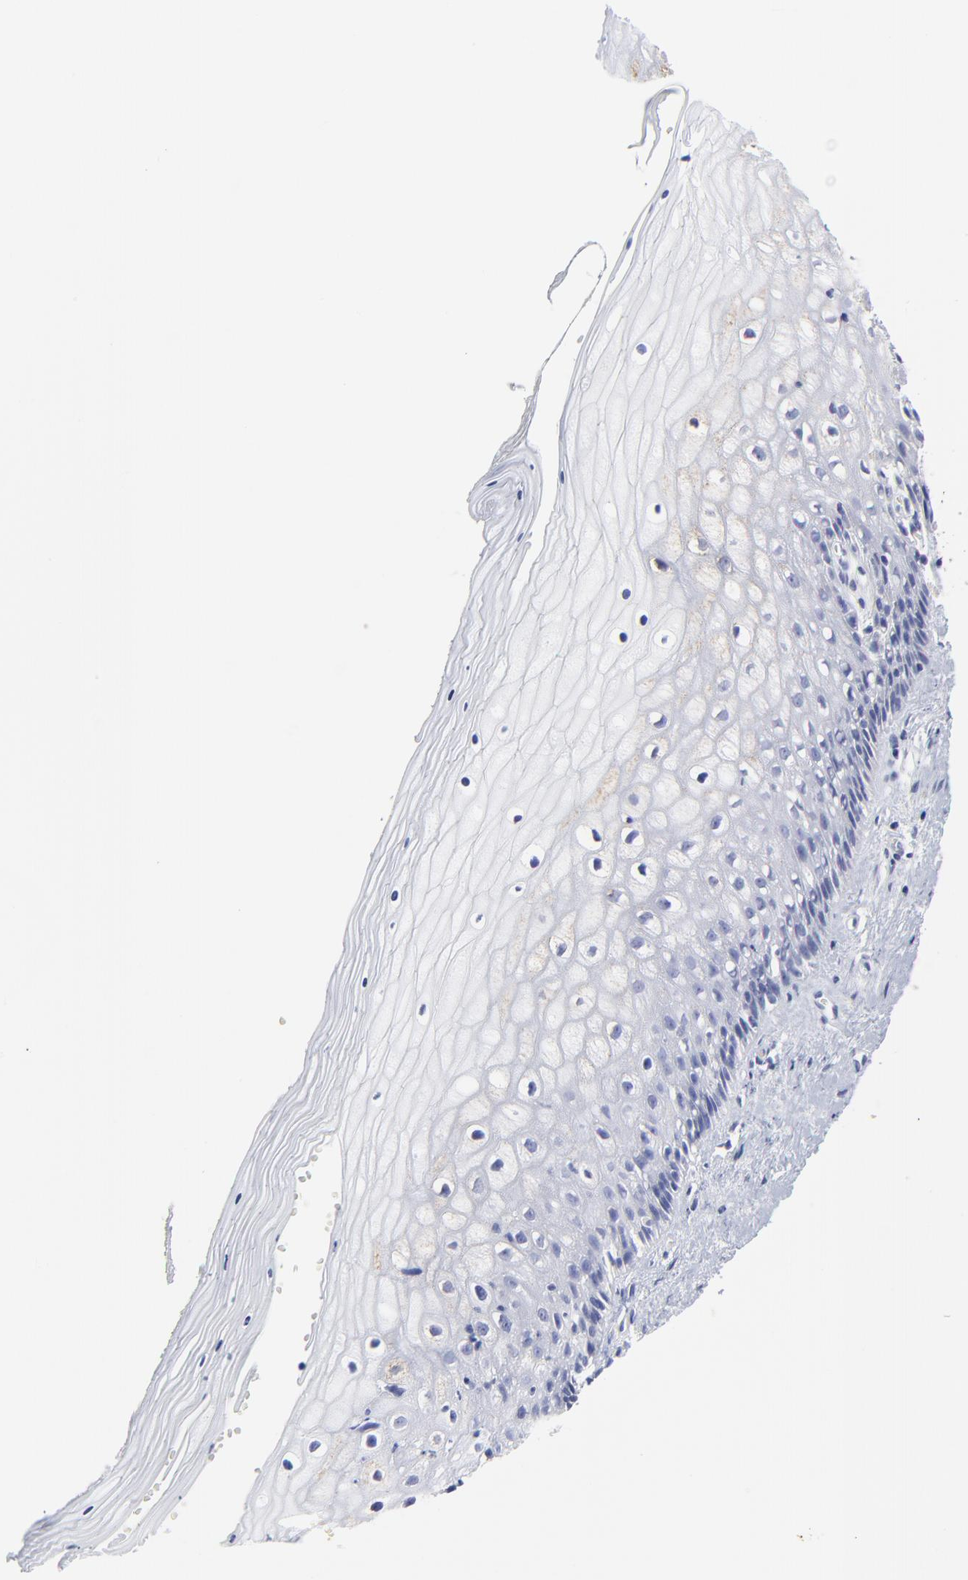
{"staining": {"intensity": "negative", "quantity": "none", "location": "none"}, "tissue": "vagina", "cell_type": "Squamous epithelial cells", "image_type": "normal", "snomed": [{"axis": "morphology", "description": "Normal tissue, NOS"}, {"axis": "topography", "description": "Vagina"}], "caption": "Immunohistochemistry (IHC) of unremarkable vagina displays no staining in squamous epithelial cells.", "gene": "CNTN3", "patient": {"sex": "female", "age": 46}}